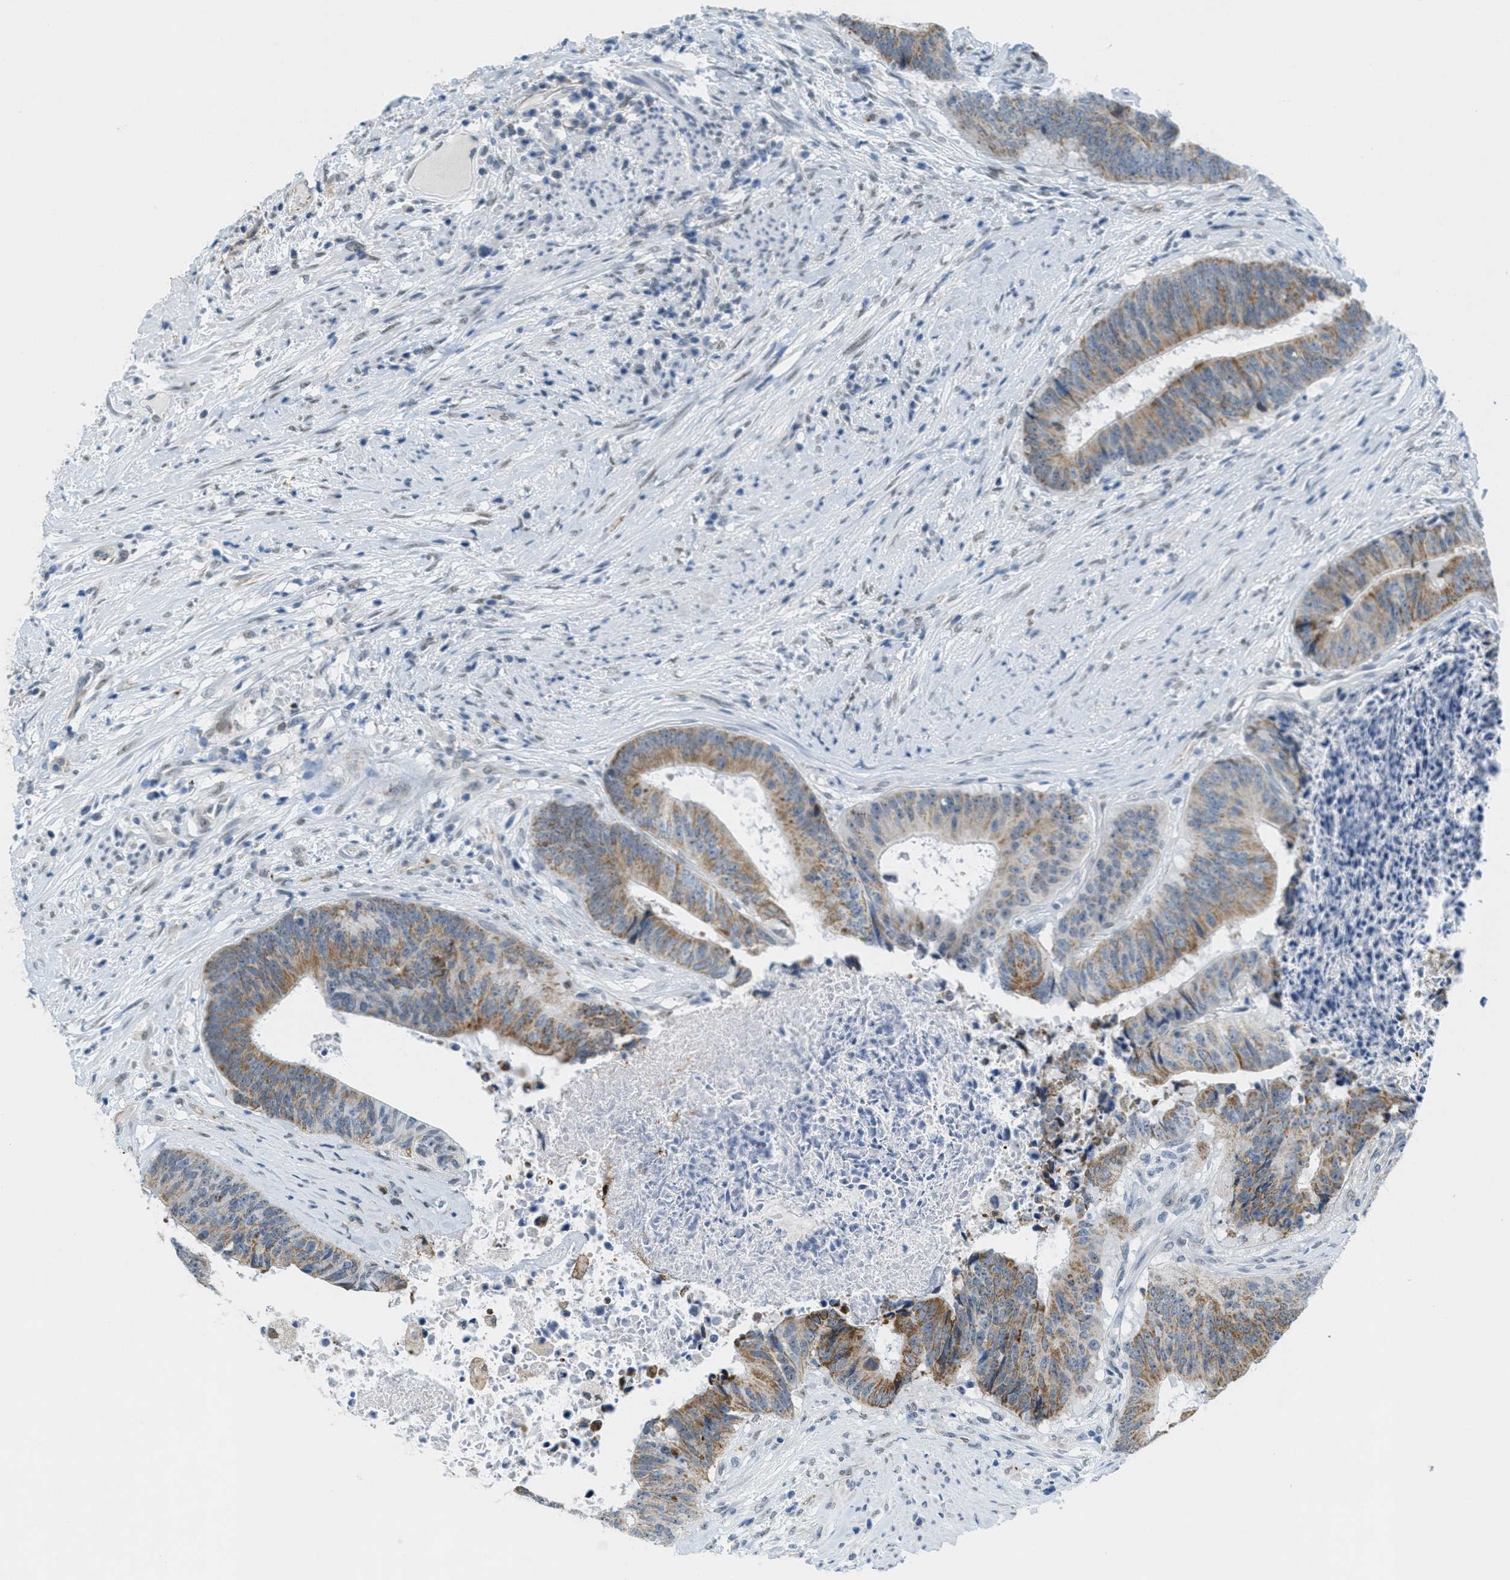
{"staining": {"intensity": "moderate", "quantity": "25%-75%", "location": "cytoplasmic/membranous"}, "tissue": "colorectal cancer", "cell_type": "Tumor cells", "image_type": "cancer", "snomed": [{"axis": "morphology", "description": "Adenocarcinoma, NOS"}, {"axis": "topography", "description": "Rectum"}], "caption": "About 25%-75% of tumor cells in colorectal cancer (adenocarcinoma) exhibit moderate cytoplasmic/membranous protein expression as visualized by brown immunohistochemical staining.", "gene": "HS3ST2", "patient": {"sex": "male", "age": 72}}